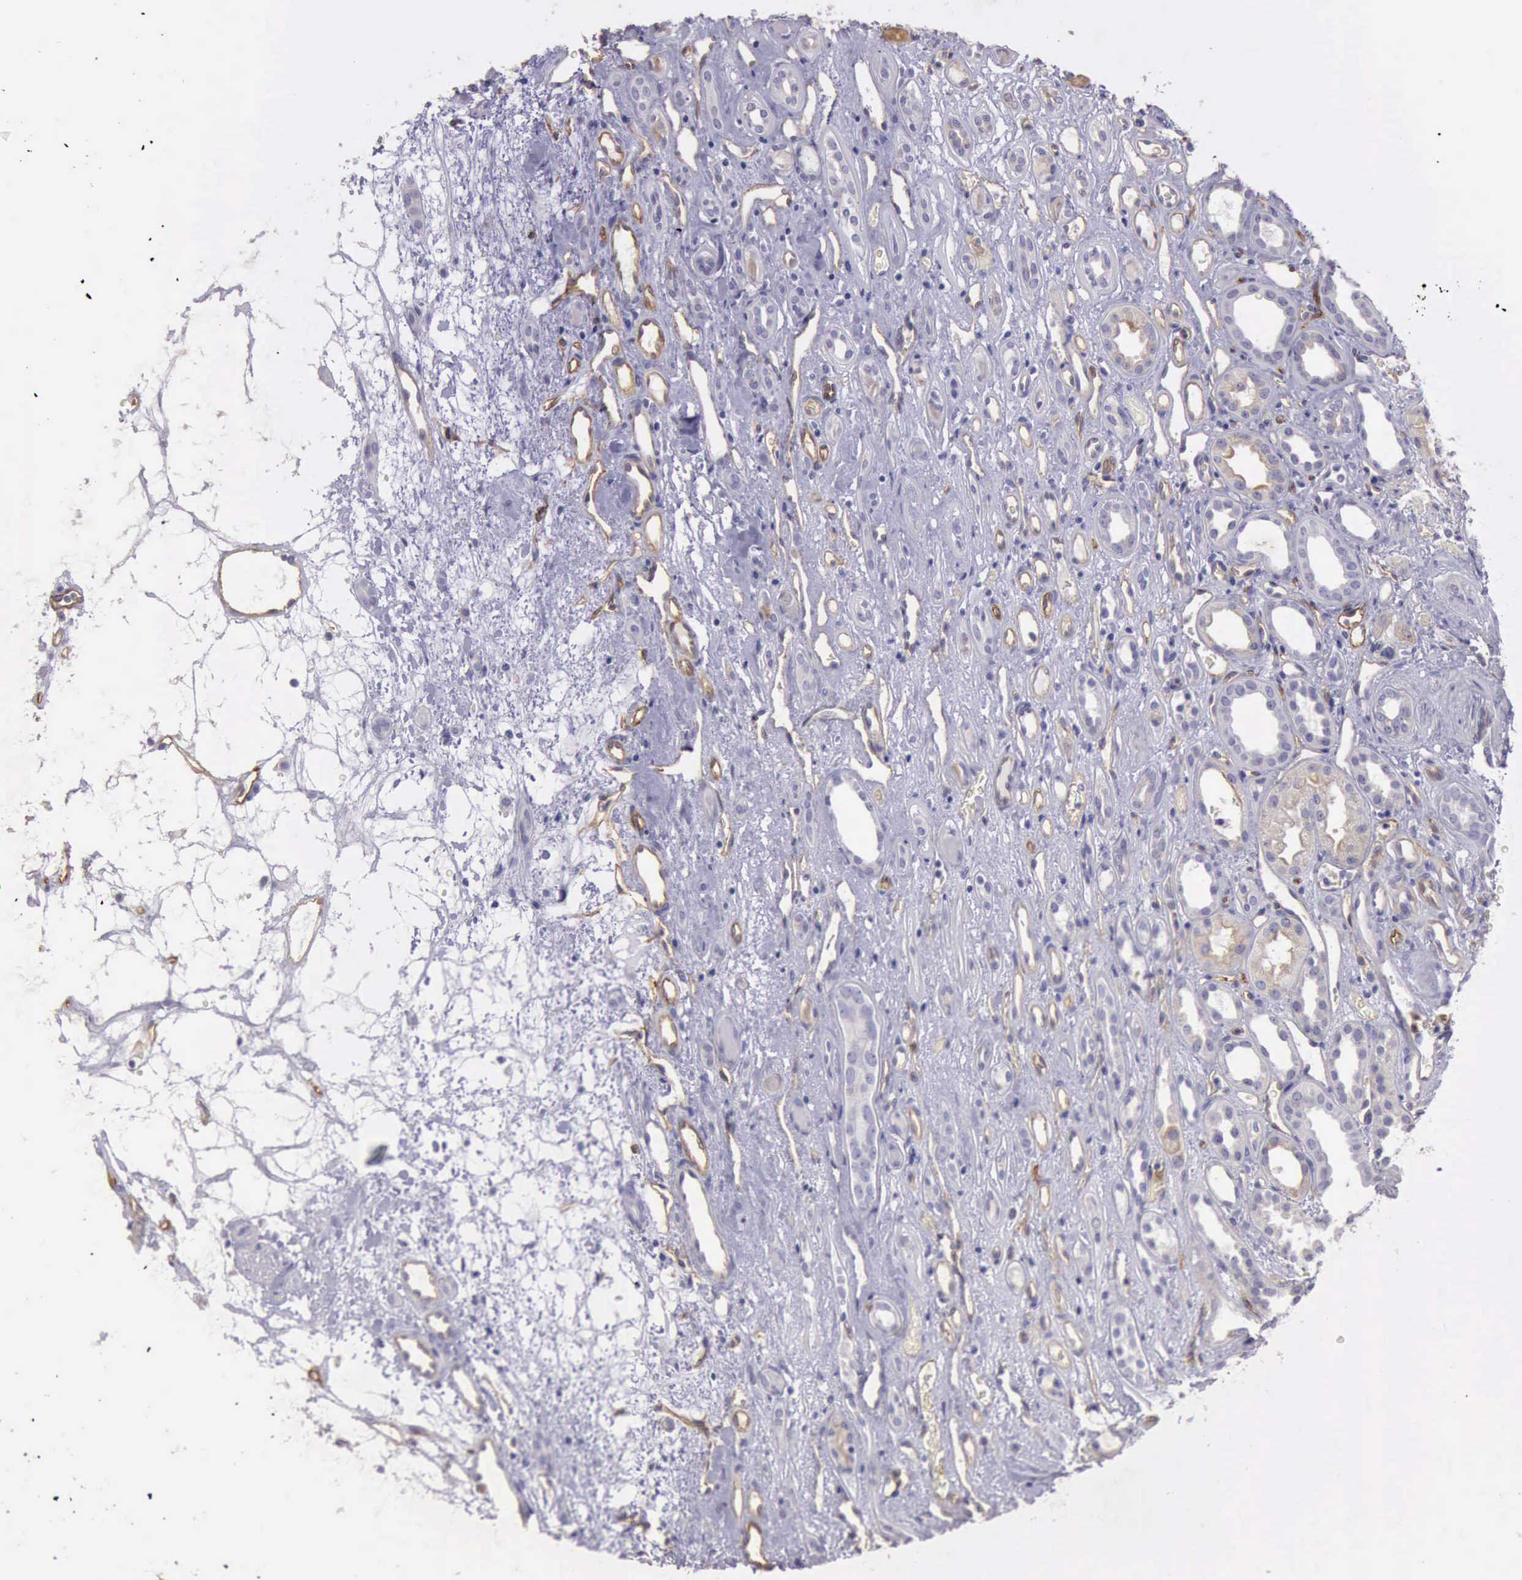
{"staining": {"intensity": "moderate", "quantity": "<25%", "location": "cytoplasmic/membranous"}, "tissue": "renal cancer", "cell_type": "Tumor cells", "image_type": "cancer", "snomed": [{"axis": "morphology", "description": "Adenocarcinoma, NOS"}, {"axis": "topography", "description": "Kidney"}], "caption": "Moderate cytoplasmic/membranous positivity is seen in about <25% of tumor cells in renal cancer (adenocarcinoma).", "gene": "TCEANC", "patient": {"sex": "female", "age": 60}}